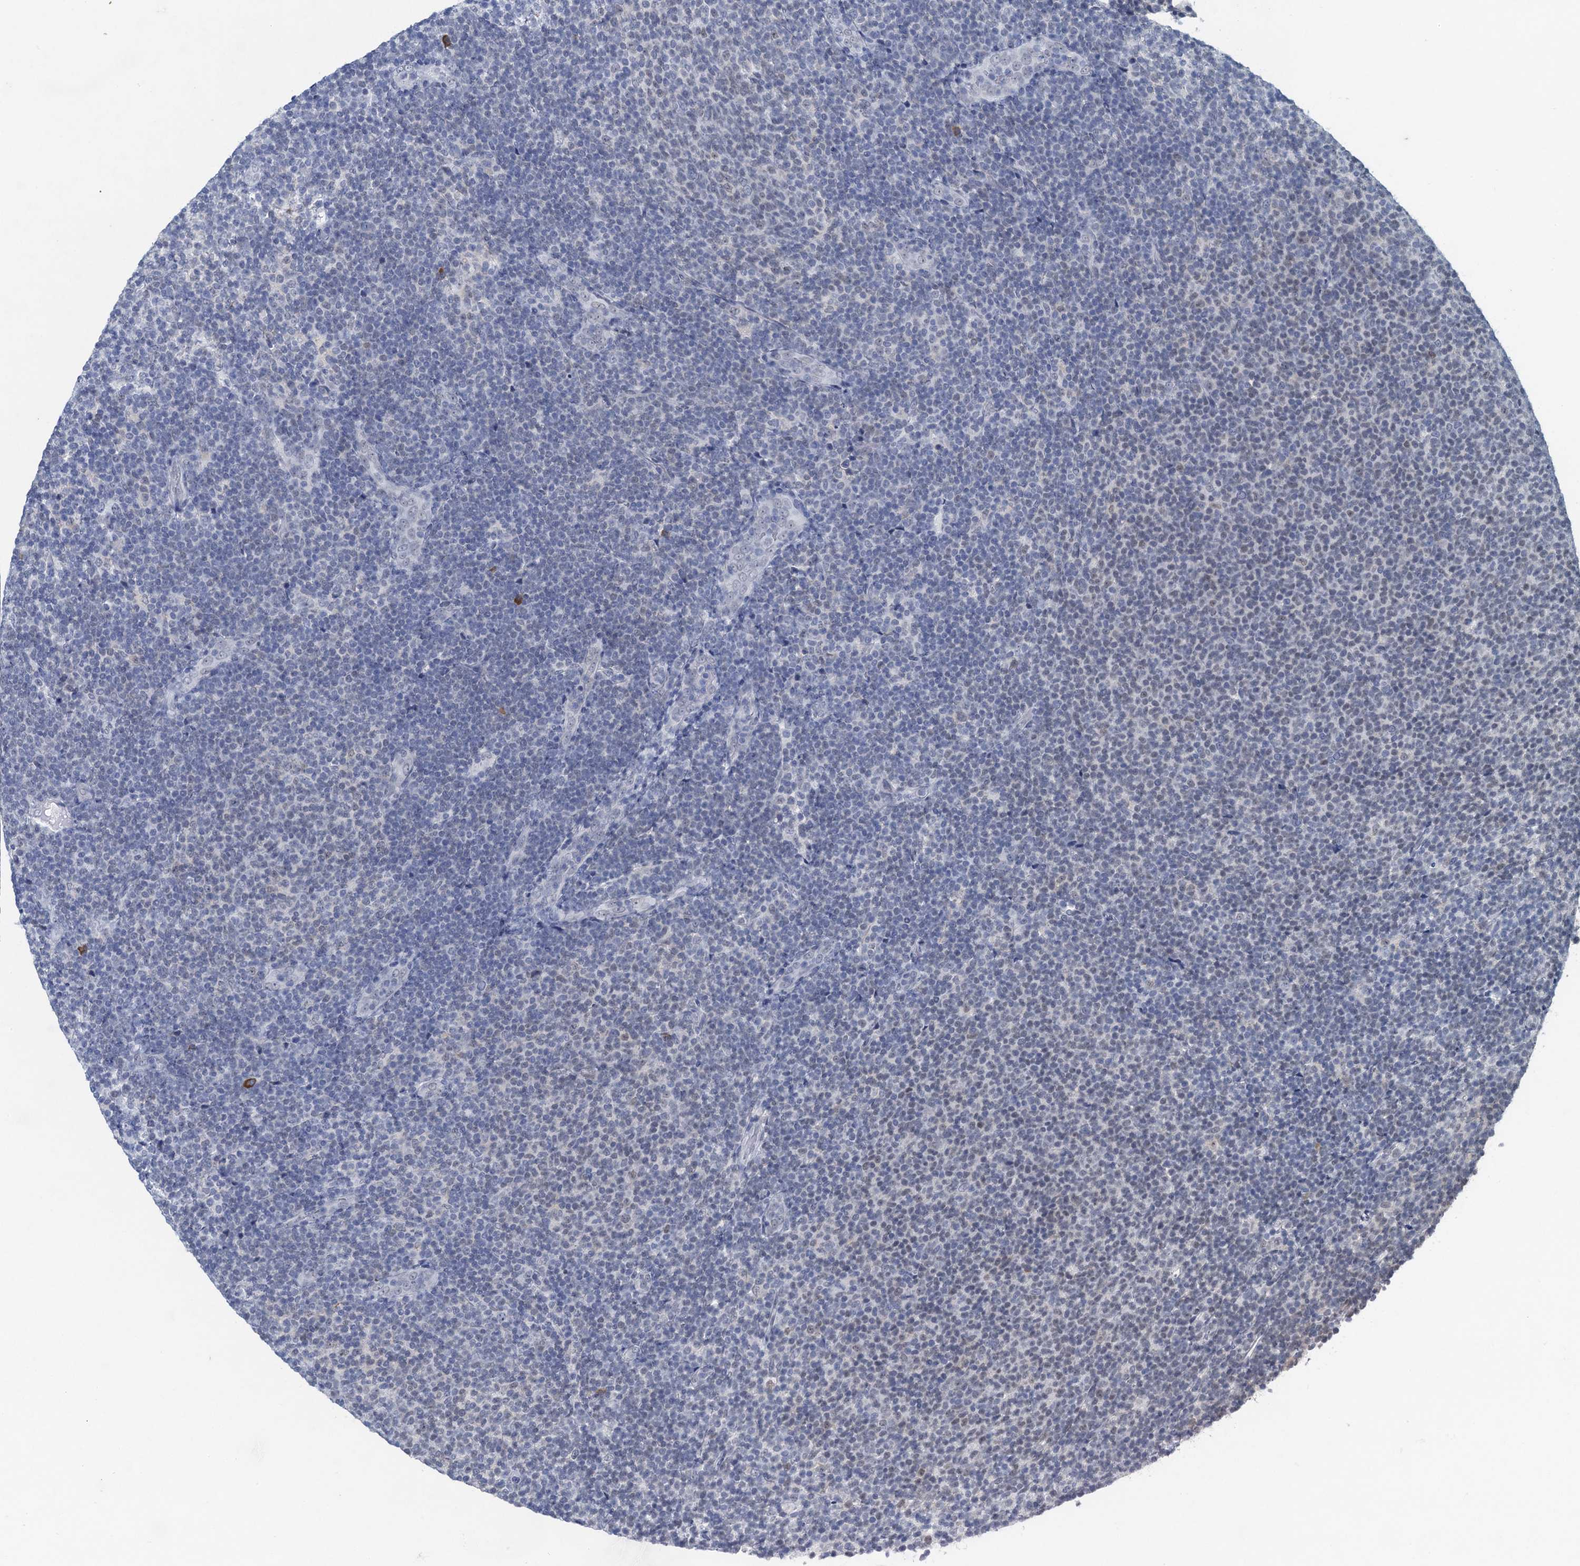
{"staining": {"intensity": "negative", "quantity": "none", "location": "none"}, "tissue": "lymphoma", "cell_type": "Tumor cells", "image_type": "cancer", "snomed": [{"axis": "morphology", "description": "Malignant lymphoma, non-Hodgkin's type, Low grade"}, {"axis": "topography", "description": "Lymph node"}], "caption": "This histopathology image is of lymphoma stained with IHC to label a protein in brown with the nuclei are counter-stained blue. There is no staining in tumor cells.", "gene": "HAPSTR1", "patient": {"sex": "male", "age": 66}}